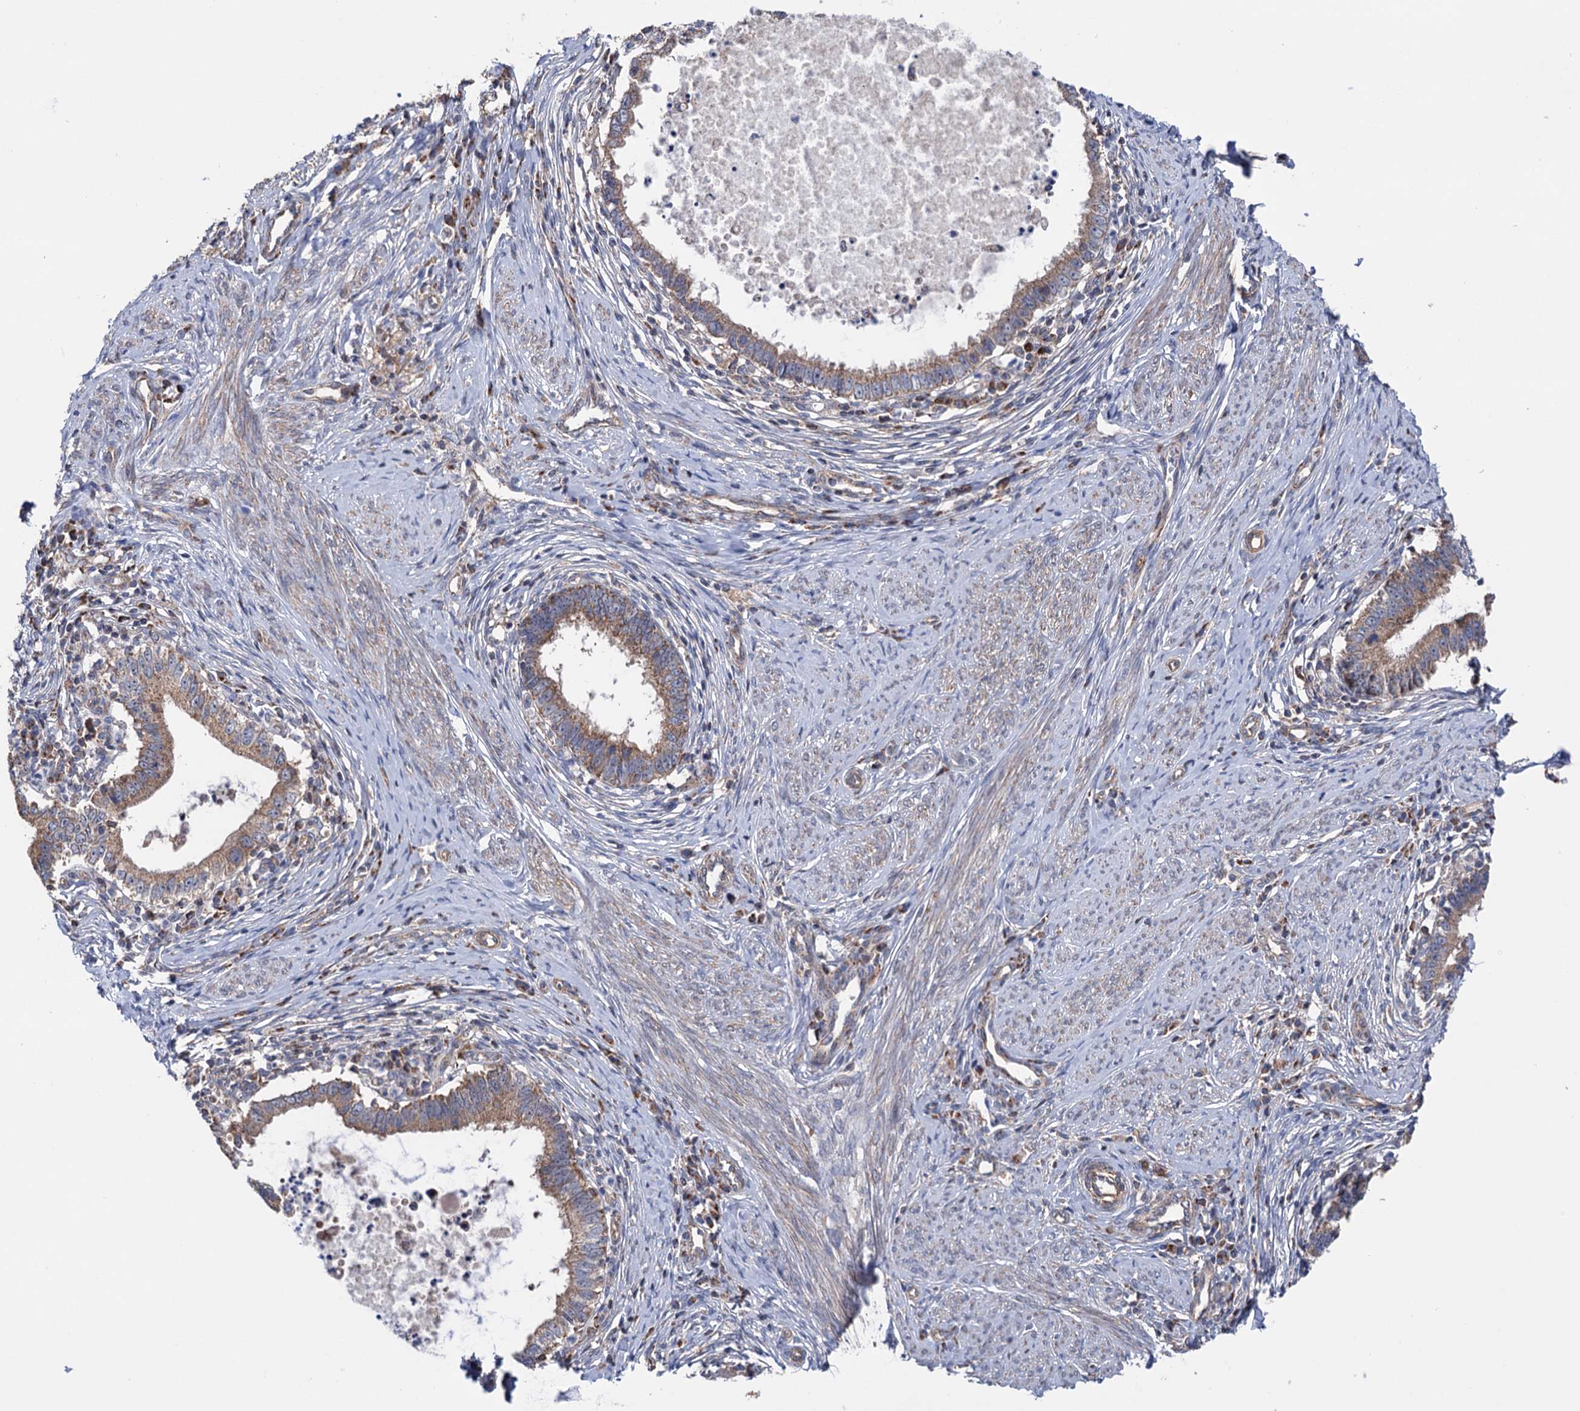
{"staining": {"intensity": "moderate", "quantity": ">75%", "location": "cytoplasmic/membranous"}, "tissue": "cervical cancer", "cell_type": "Tumor cells", "image_type": "cancer", "snomed": [{"axis": "morphology", "description": "Adenocarcinoma, NOS"}, {"axis": "topography", "description": "Cervix"}], "caption": "This image reveals immunohistochemistry (IHC) staining of human adenocarcinoma (cervical), with medium moderate cytoplasmic/membranous staining in about >75% of tumor cells.", "gene": "SUCLA2", "patient": {"sex": "female", "age": 36}}